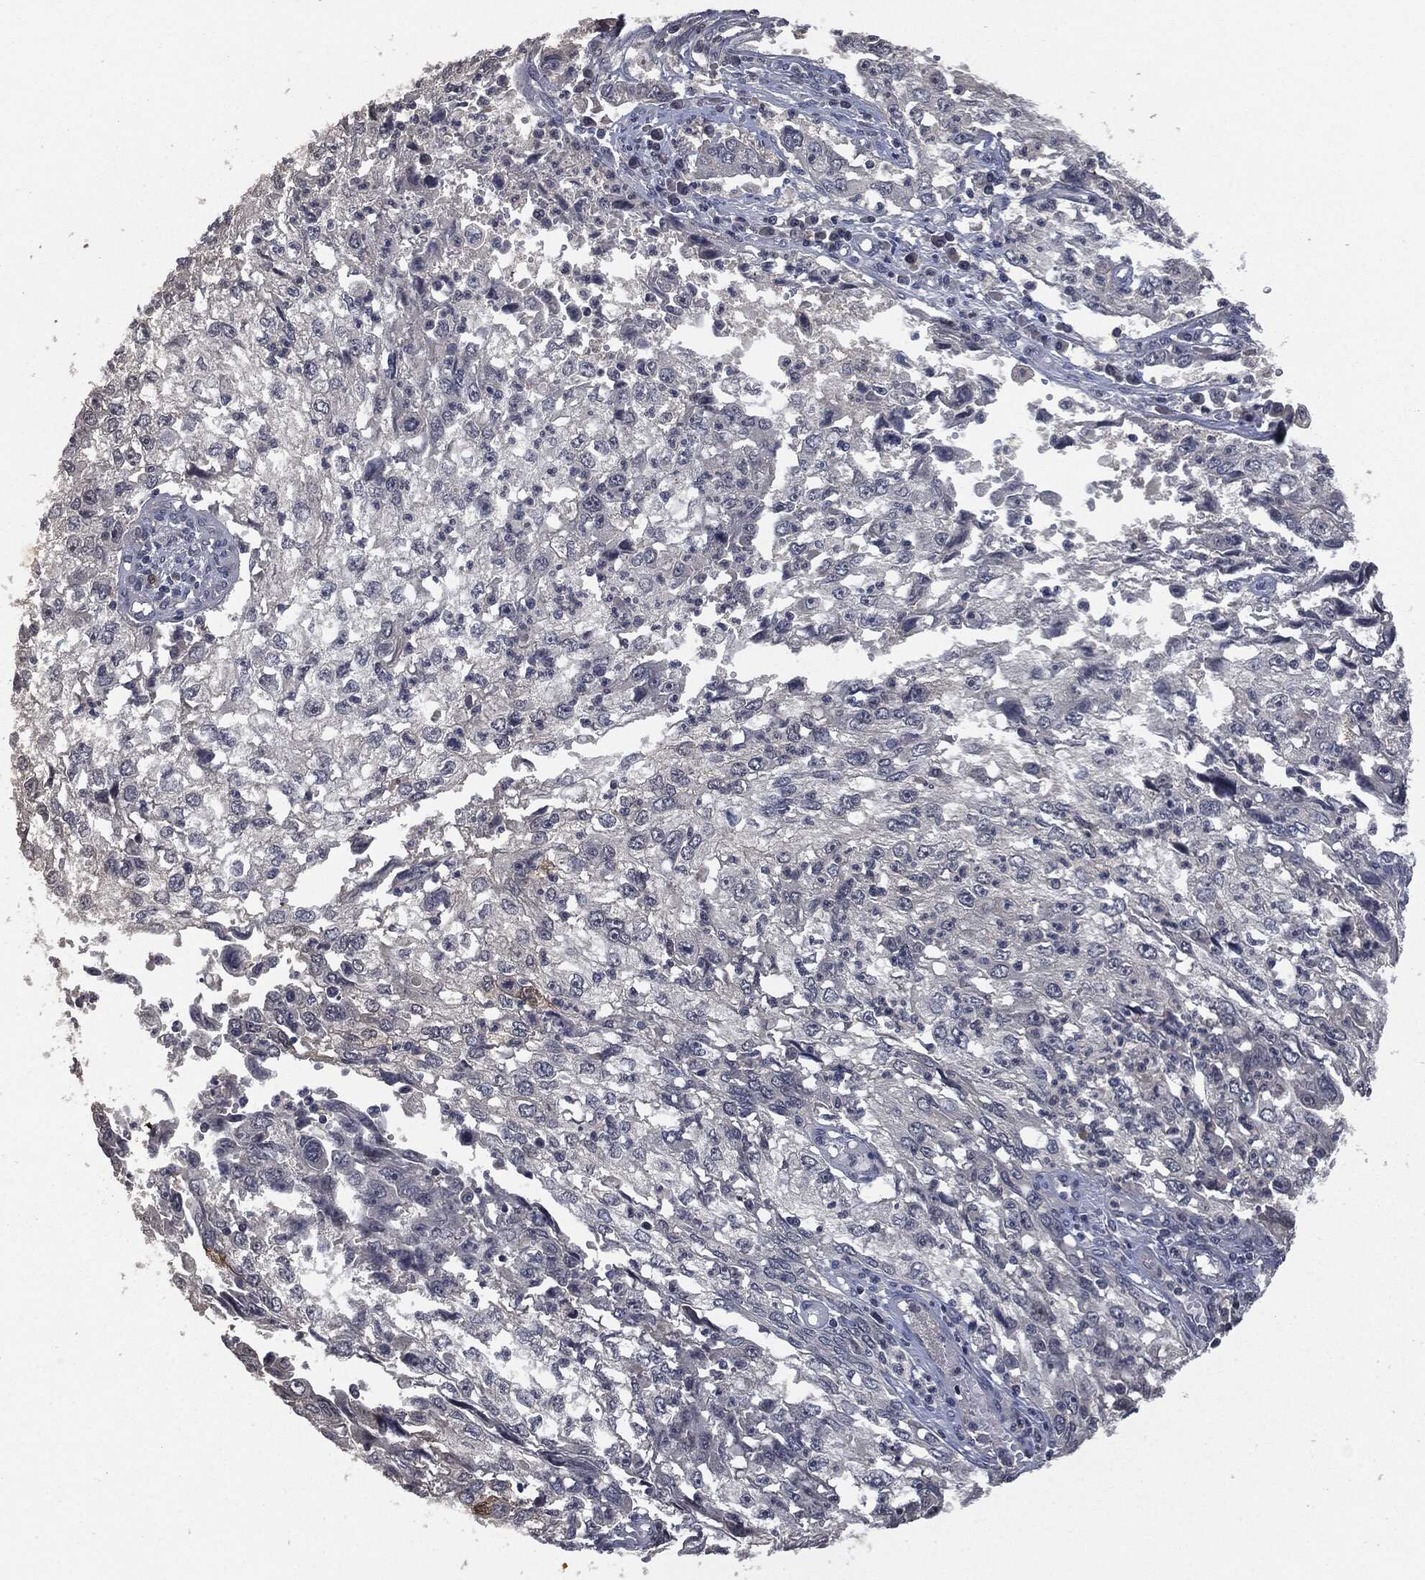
{"staining": {"intensity": "negative", "quantity": "none", "location": "none"}, "tissue": "cervical cancer", "cell_type": "Tumor cells", "image_type": "cancer", "snomed": [{"axis": "morphology", "description": "Squamous cell carcinoma, NOS"}, {"axis": "topography", "description": "Cervix"}], "caption": "Immunohistochemistry image of neoplastic tissue: human cervical cancer stained with DAB (3,3'-diaminobenzidine) shows no significant protein expression in tumor cells. (DAB immunohistochemistry with hematoxylin counter stain).", "gene": "IL1RN", "patient": {"sex": "female", "age": 36}}